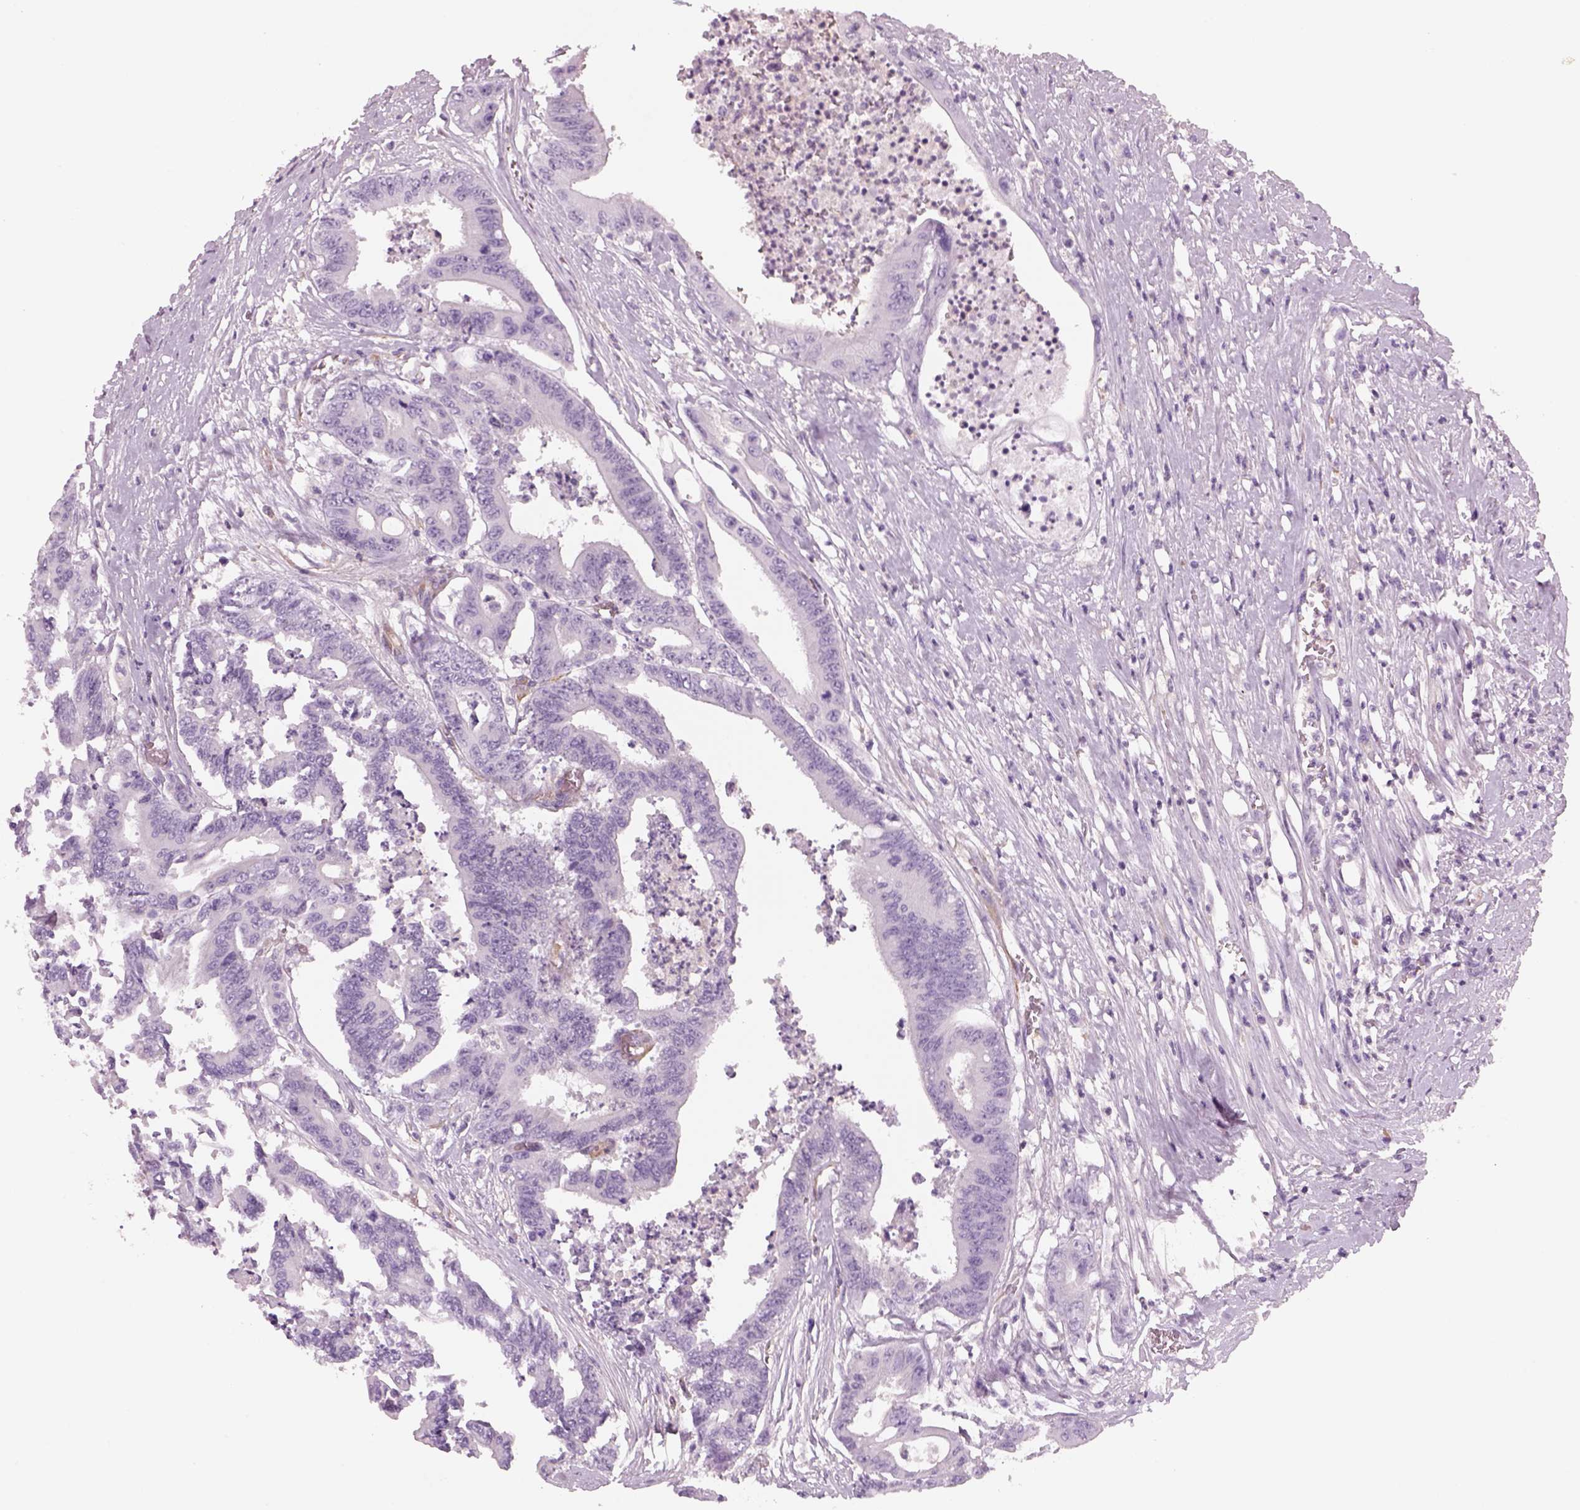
{"staining": {"intensity": "negative", "quantity": "none", "location": "none"}, "tissue": "colorectal cancer", "cell_type": "Tumor cells", "image_type": "cancer", "snomed": [{"axis": "morphology", "description": "Adenocarcinoma, NOS"}, {"axis": "topography", "description": "Rectum"}], "caption": "Image shows no significant protein positivity in tumor cells of adenocarcinoma (colorectal). (IHC, brightfield microscopy, high magnification).", "gene": "SLC1A7", "patient": {"sex": "male", "age": 54}}